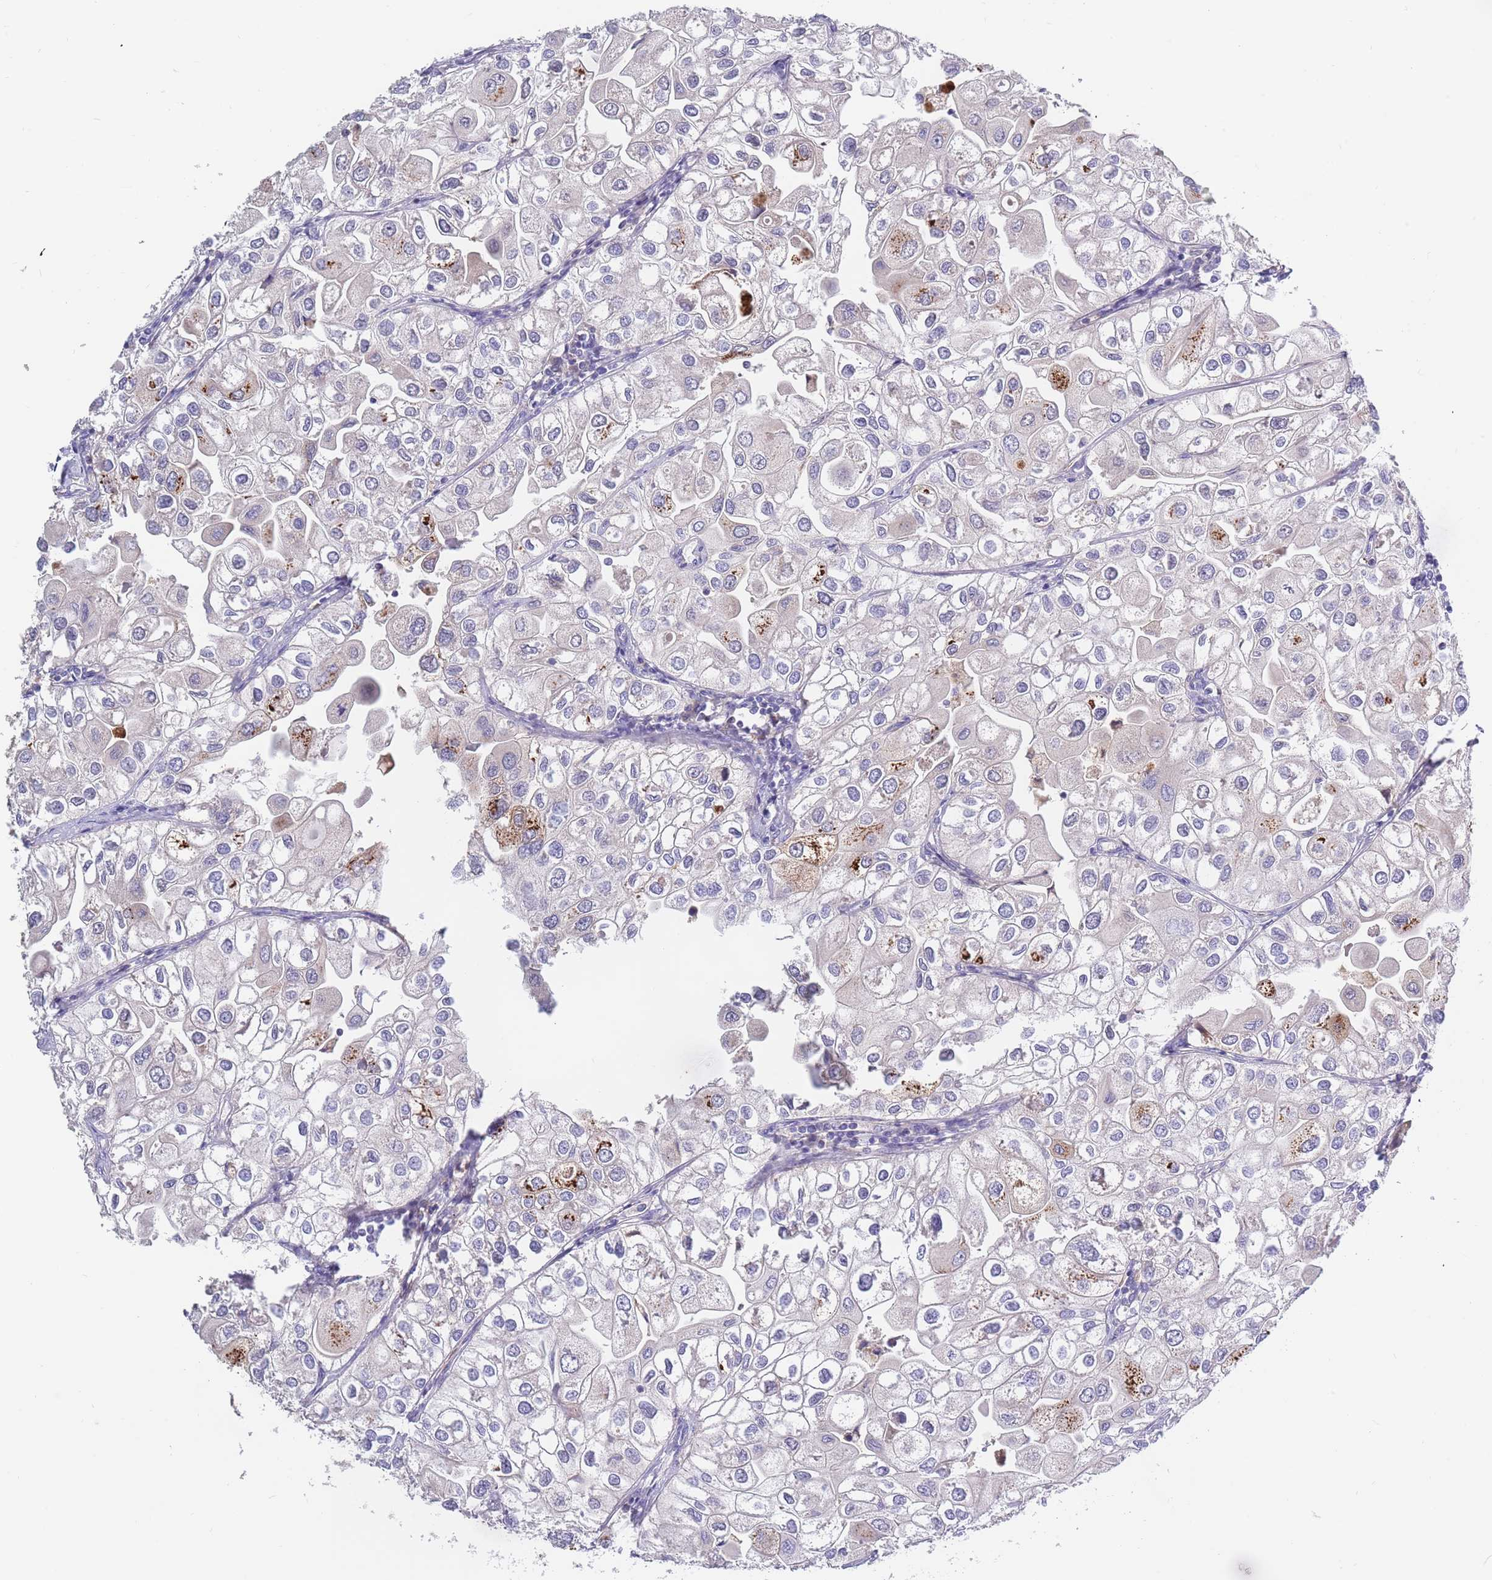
{"staining": {"intensity": "strong", "quantity": "<25%", "location": "cytoplasmic/membranous"}, "tissue": "urothelial cancer", "cell_type": "Tumor cells", "image_type": "cancer", "snomed": [{"axis": "morphology", "description": "Urothelial carcinoma, High grade"}, {"axis": "topography", "description": "Urinary bladder"}], "caption": "Immunohistochemistry (IHC) photomicrograph of neoplastic tissue: urothelial cancer stained using immunohistochemistry exhibits medium levels of strong protein expression localized specifically in the cytoplasmic/membranous of tumor cells, appearing as a cytoplasmic/membranous brown color.", "gene": "BORCS5", "patient": {"sex": "male", "age": 64}}